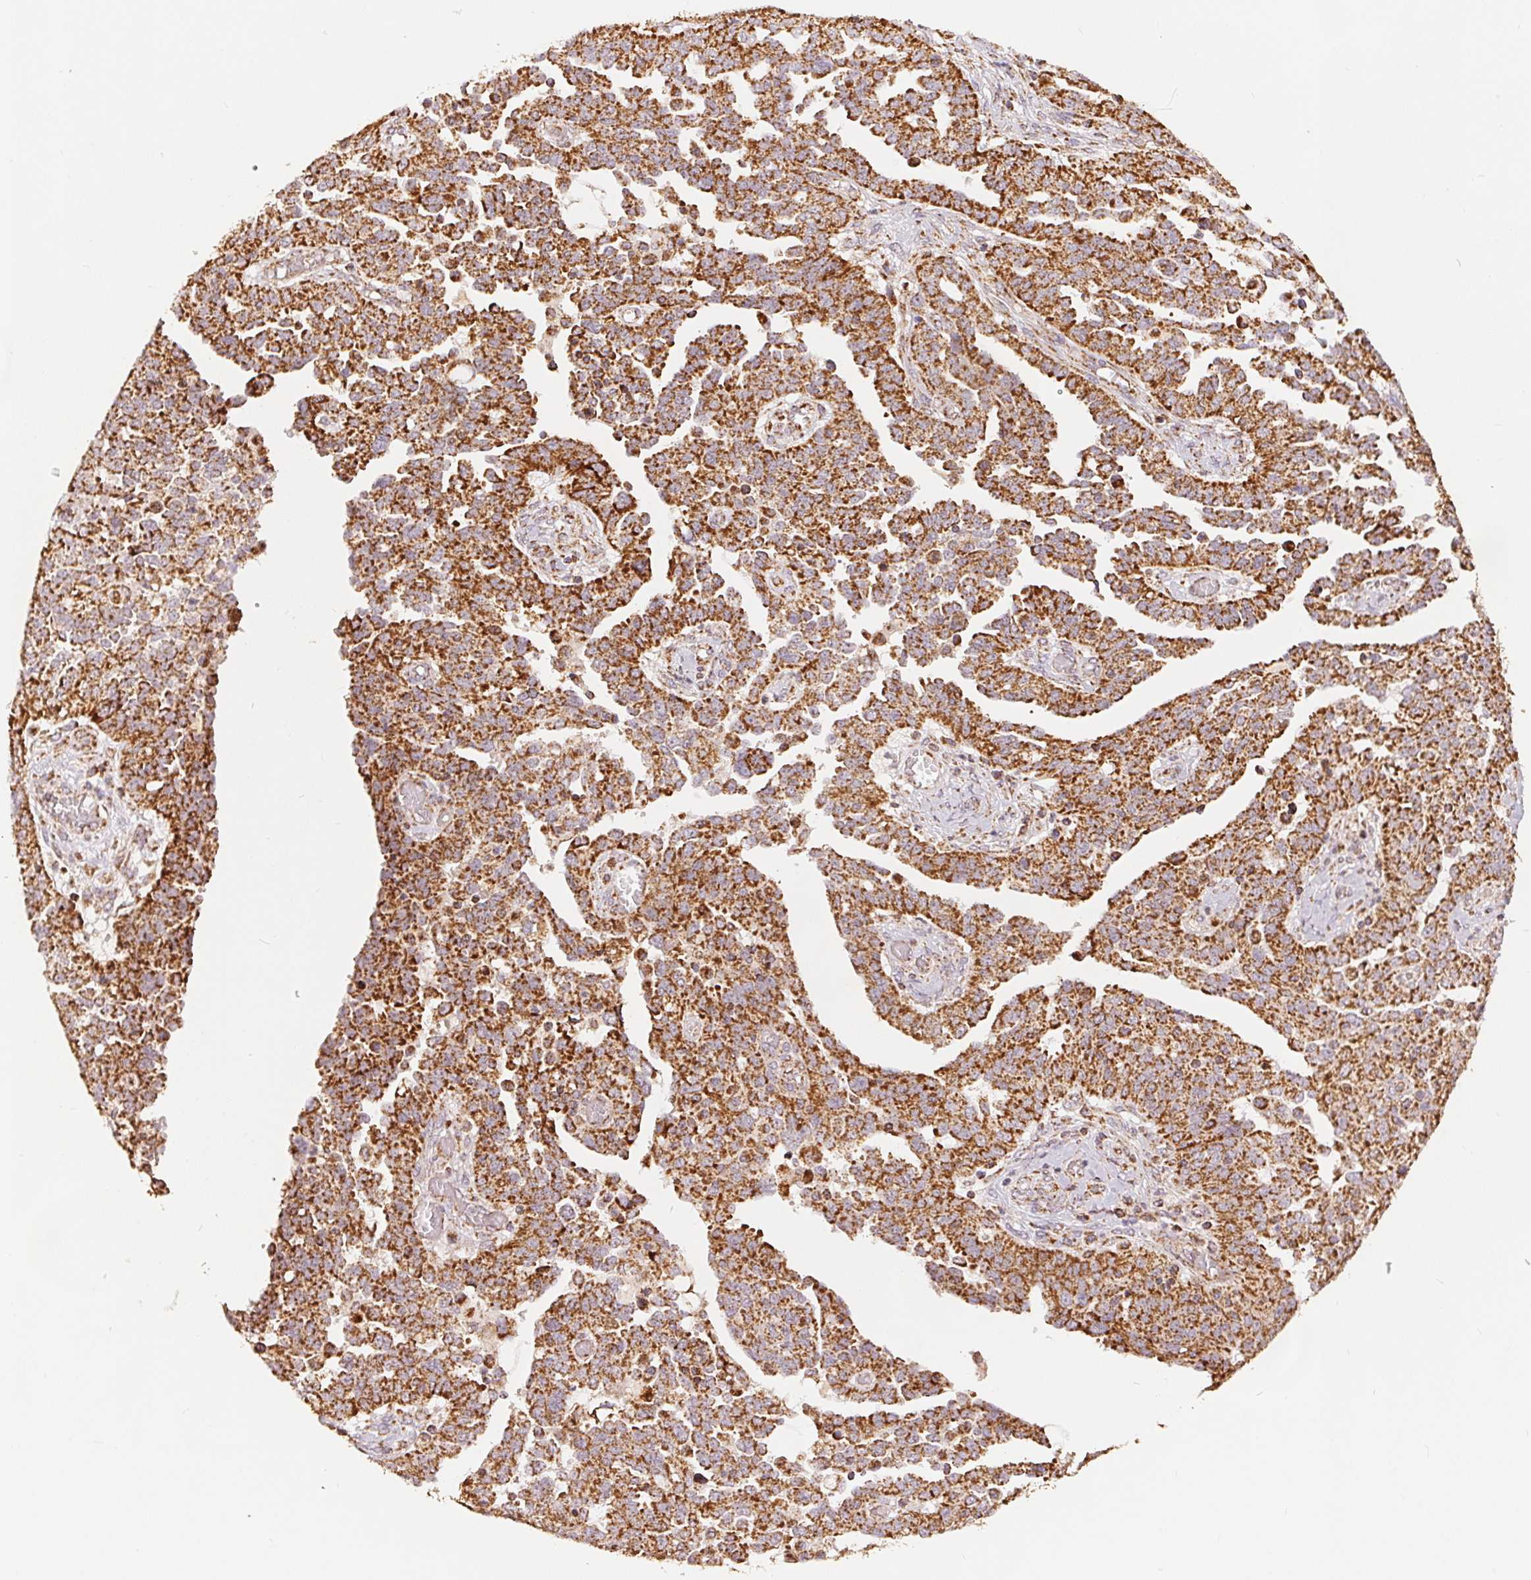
{"staining": {"intensity": "moderate", "quantity": ">75%", "location": "cytoplasmic/membranous"}, "tissue": "ovarian cancer", "cell_type": "Tumor cells", "image_type": "cancer", "snomed": [{"axis": "morphology", "description": "Cystadenocarcinoma, serous, NOS"}, {"axis": "topography", "description": "Ovary"}], "caption": "The micrograph shows a brown stain indicating the presence of a protein in the cytoplasmic/membranous of tumor cells in serous cystadenocarcinoma (ovarian). The protein is shown in brown color, while the nuclei are stained blue.", "gene": "SDHB", "patient": {"sex": "female", "age": 67}}